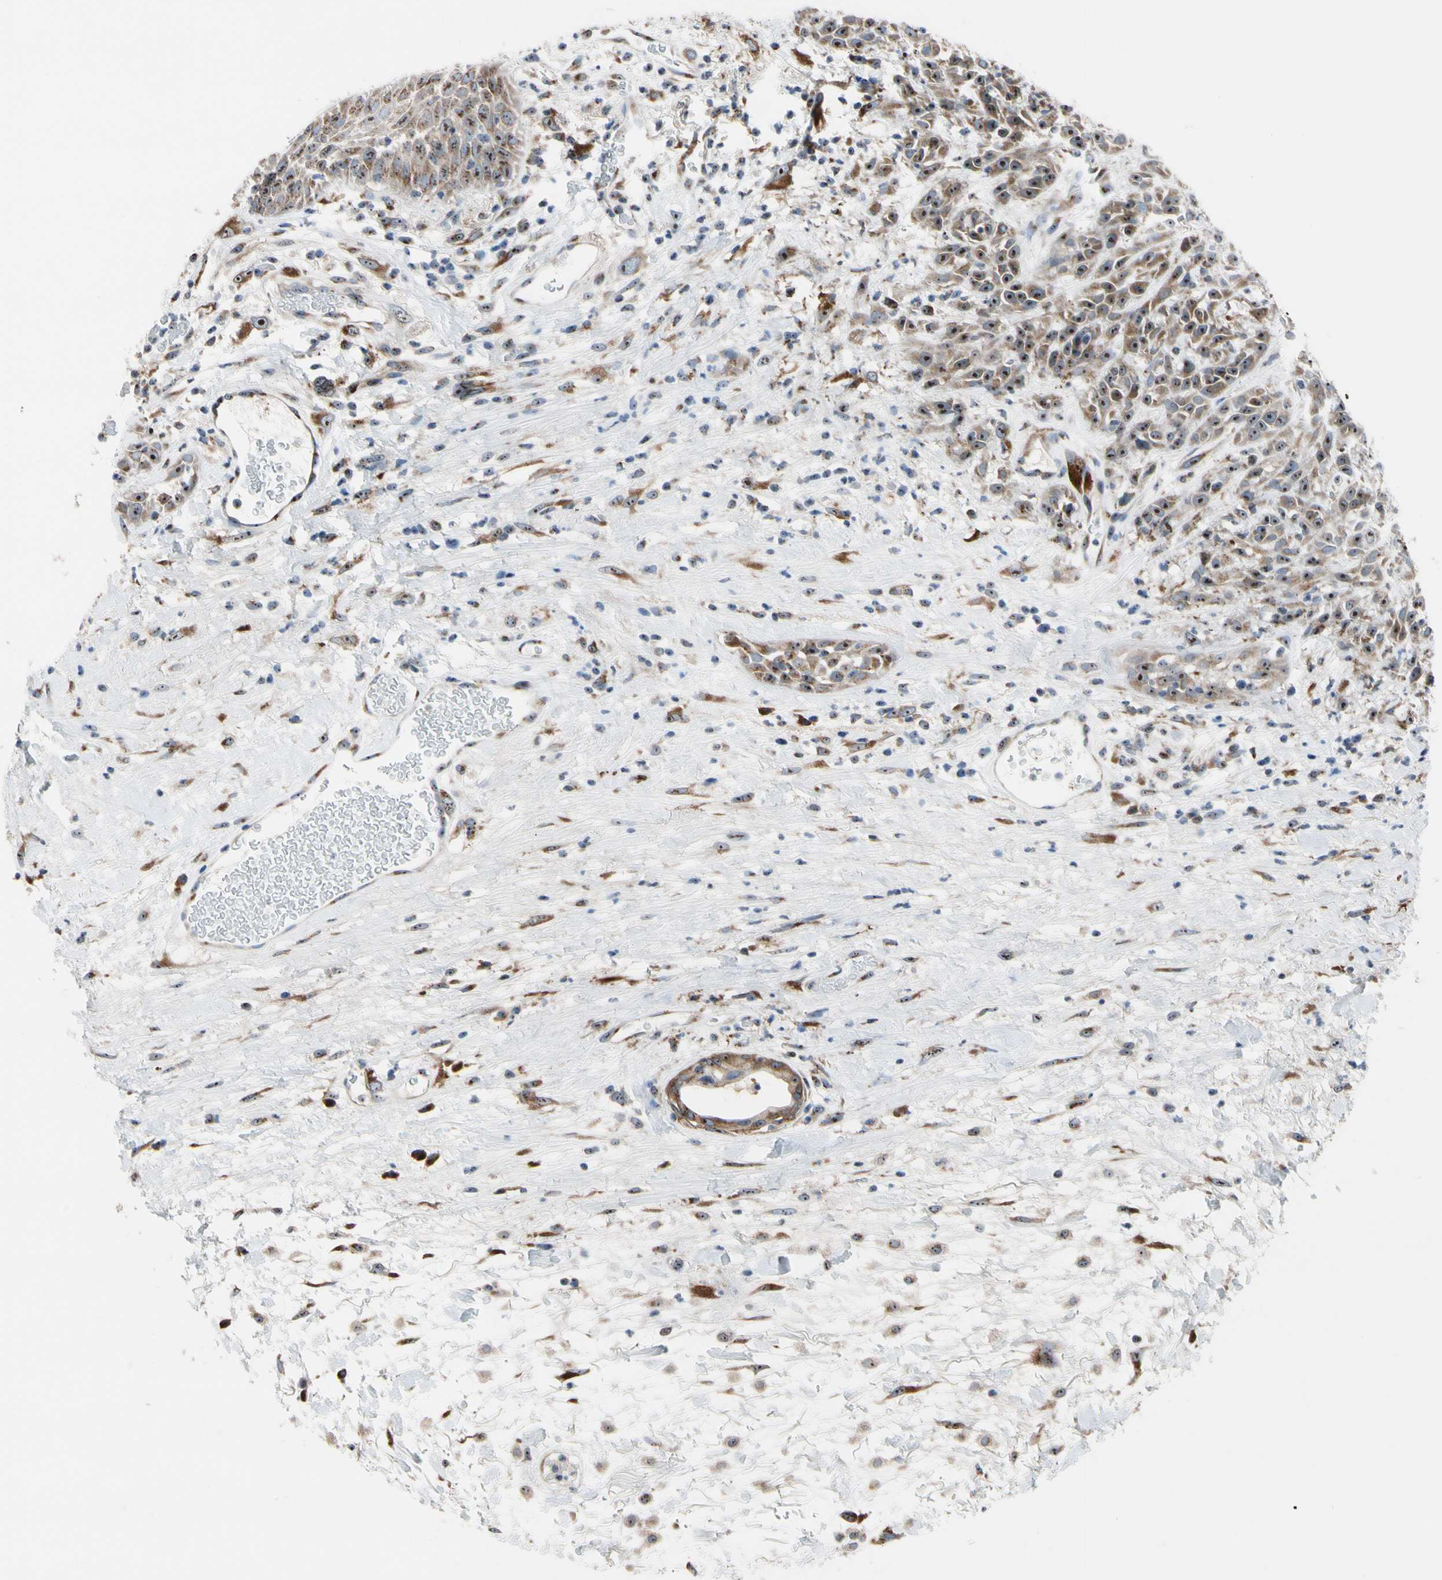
{"staining": {"intensity": "moderate", "quantity": ">75%", "location": "cytoplasmic/membranous"}, "tissue": "head and neck cancer", "cell_type": "Tumor cells", "image_type": "cancer", "snomed": [{"axis": "morphology", "description": "Normal tissue, NOS"}, {"axis": "morphology", "description": "Squamous cell carcinoma, NOS"}, {"axis": "topography", "description": "Cartilage tissue"}, {"axis": "topography", "description": "Head-Neck"}], "caption": "DAB (3,3'-diaminobenzidine) immunohistochemical staining of head and neck squamous cell carcinoma reveals moderate cytoplasmic/membranous protein positivity in about >75% of tumor cells.", "gene": "TMED7", "patient": {"sex": "male", "age": 62}}